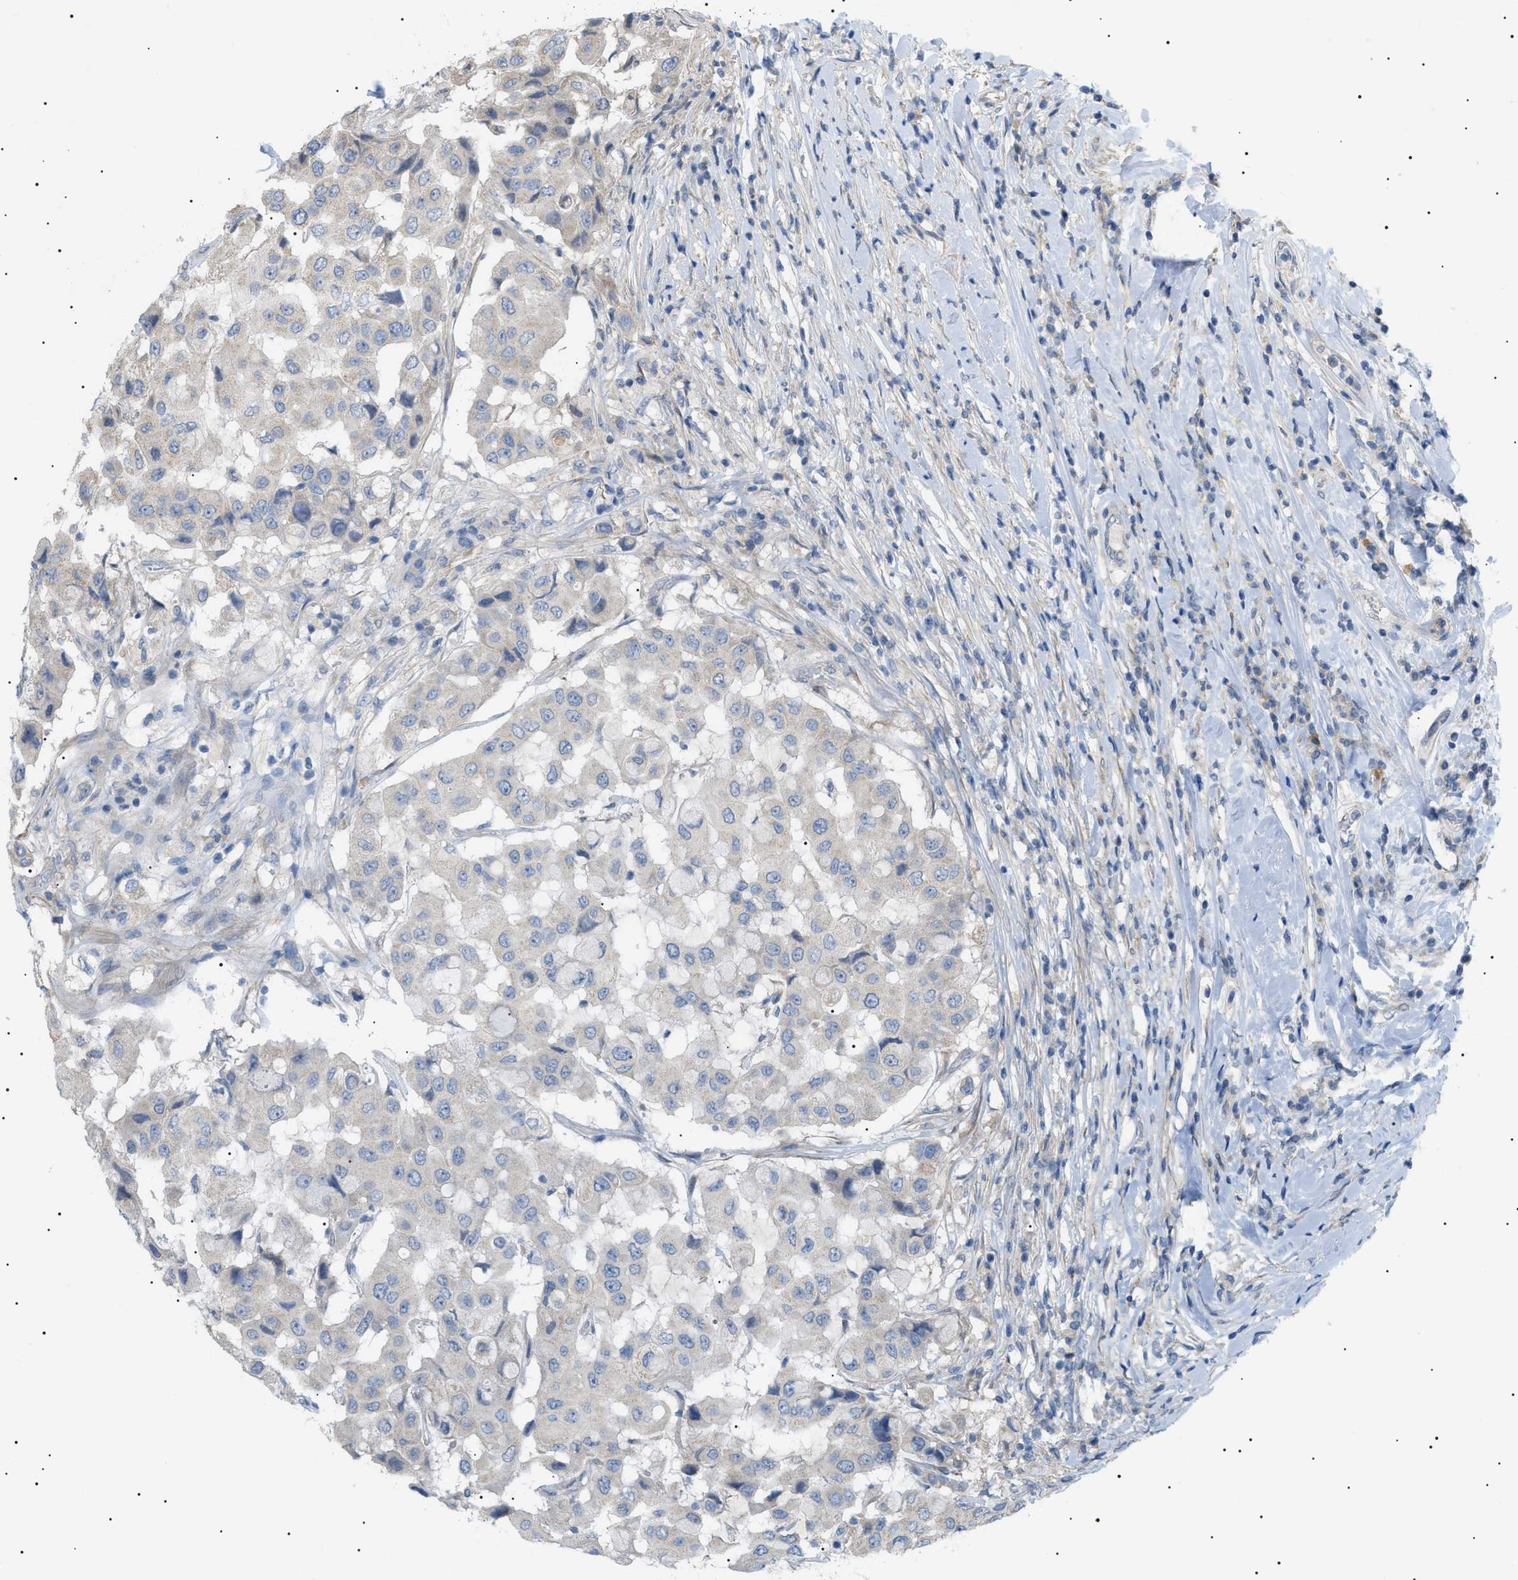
{"staining": {"intensity": "negative", "quantity": "none", "location": "none"}, "tissue": "breast cancer", "cell_type": "Tumor cells", "image_type": "cancer", "snomed": [{"axis": "morphology", "description": "Duct carcinoma"}, {"axis": "topography", "description": "Breast"}], "caption": "Immunohistochemical staining of human breast intraductal carcinoma reveals no significant positivity in tumor cells. (DAB (3,3'-diaminobenzidine) immunohistochemistry visualized using brightfield microscopy, high magnification).", "gene": "IRS2", "patient": {"sex": "female", "age": 27}}